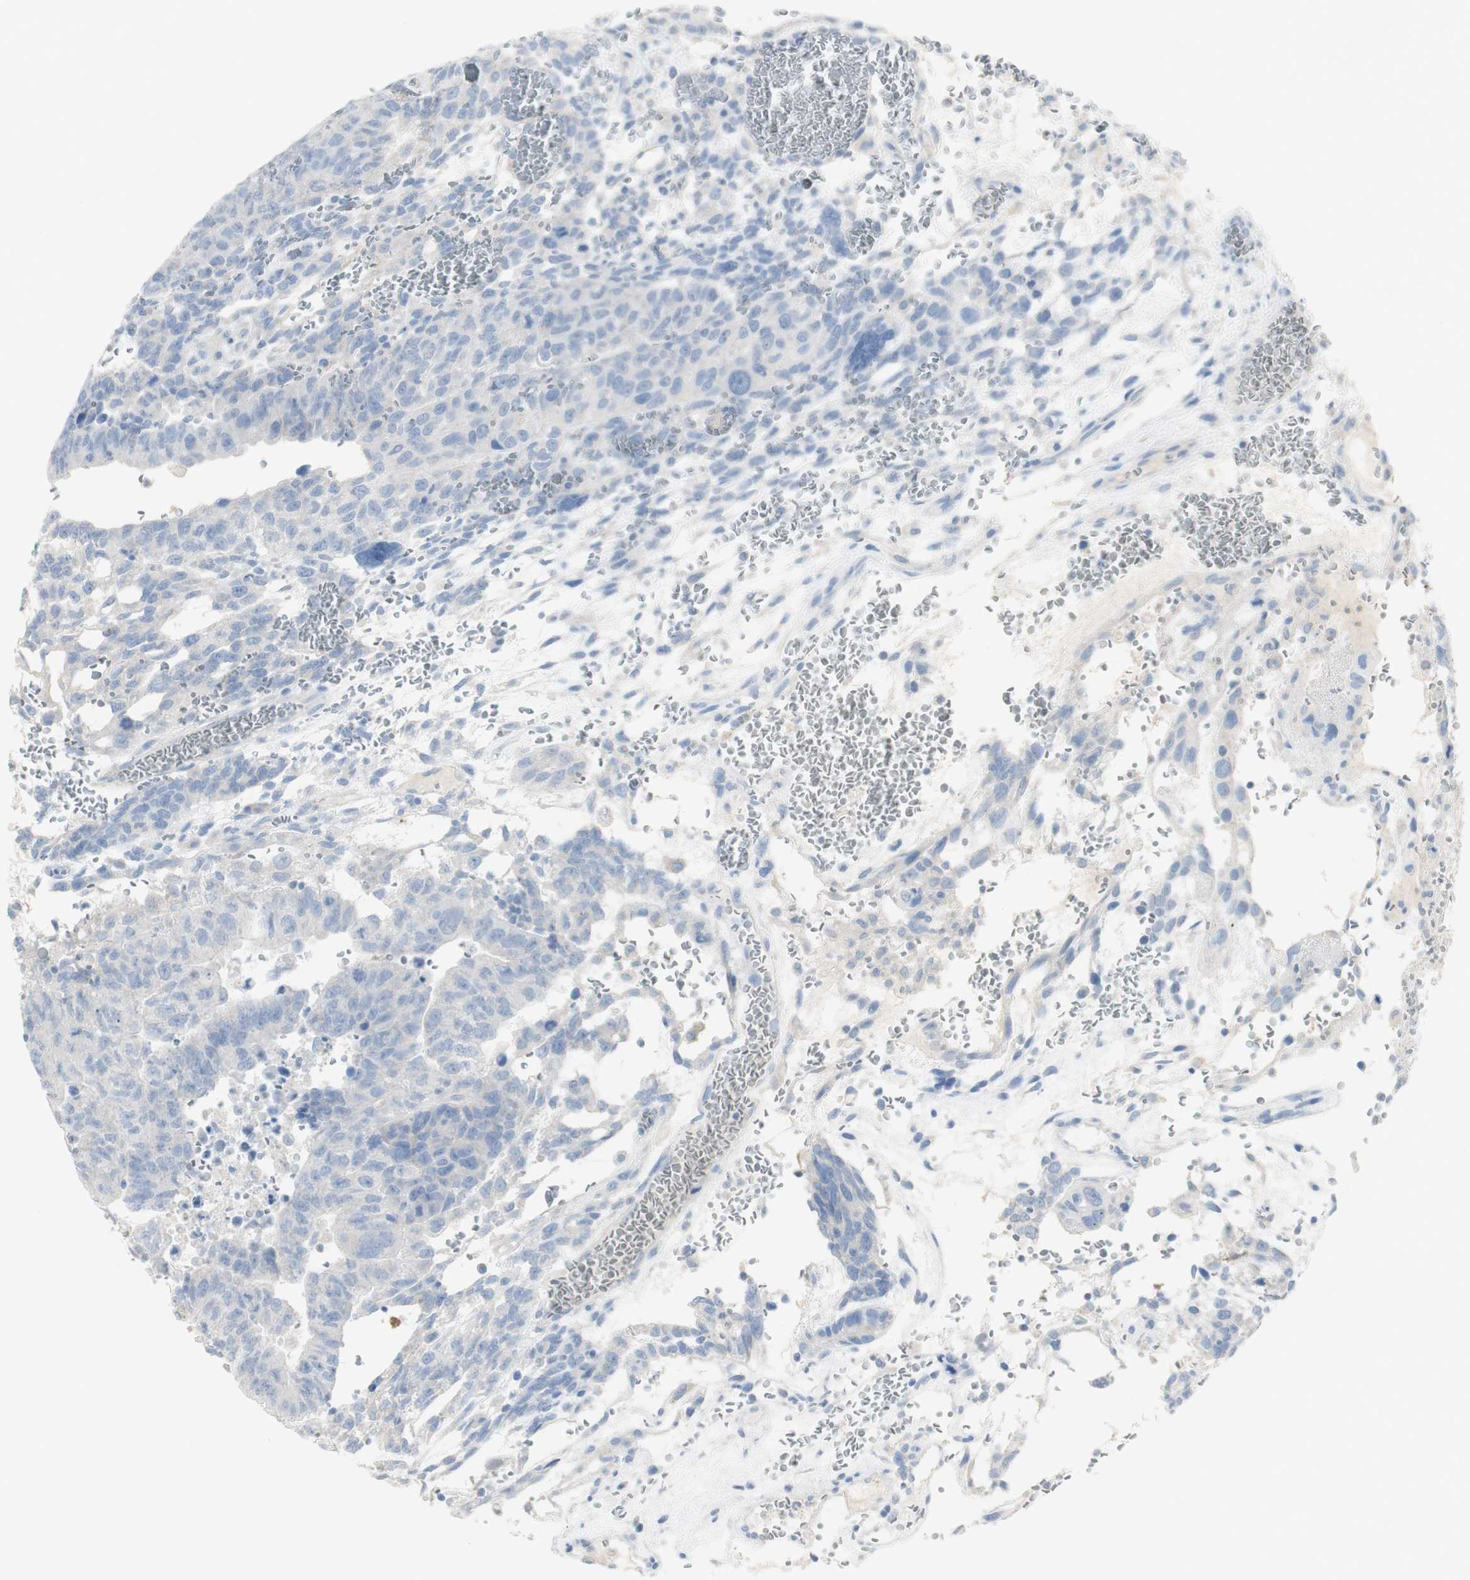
{"staining": {"intensity": "negative", "quantity": "none", "location": "none"}, "tissue": "testis cancer", "cell_type": "Tumor cells", "image_type": "cancer", "snomed": [{"axis": "morphology", "description": "Seminoma, NOS"}, {"axis": "morphology", "description": "Carcinoma, Embryonal, NOS"}, {"axis": "topography", "description": "Testis"}], "caption": "Tumor cells show no significant protein expression in embryonal carcinoma (testis).", "gene": "CD207", "patient": {"sex": "male", "age": 52}}